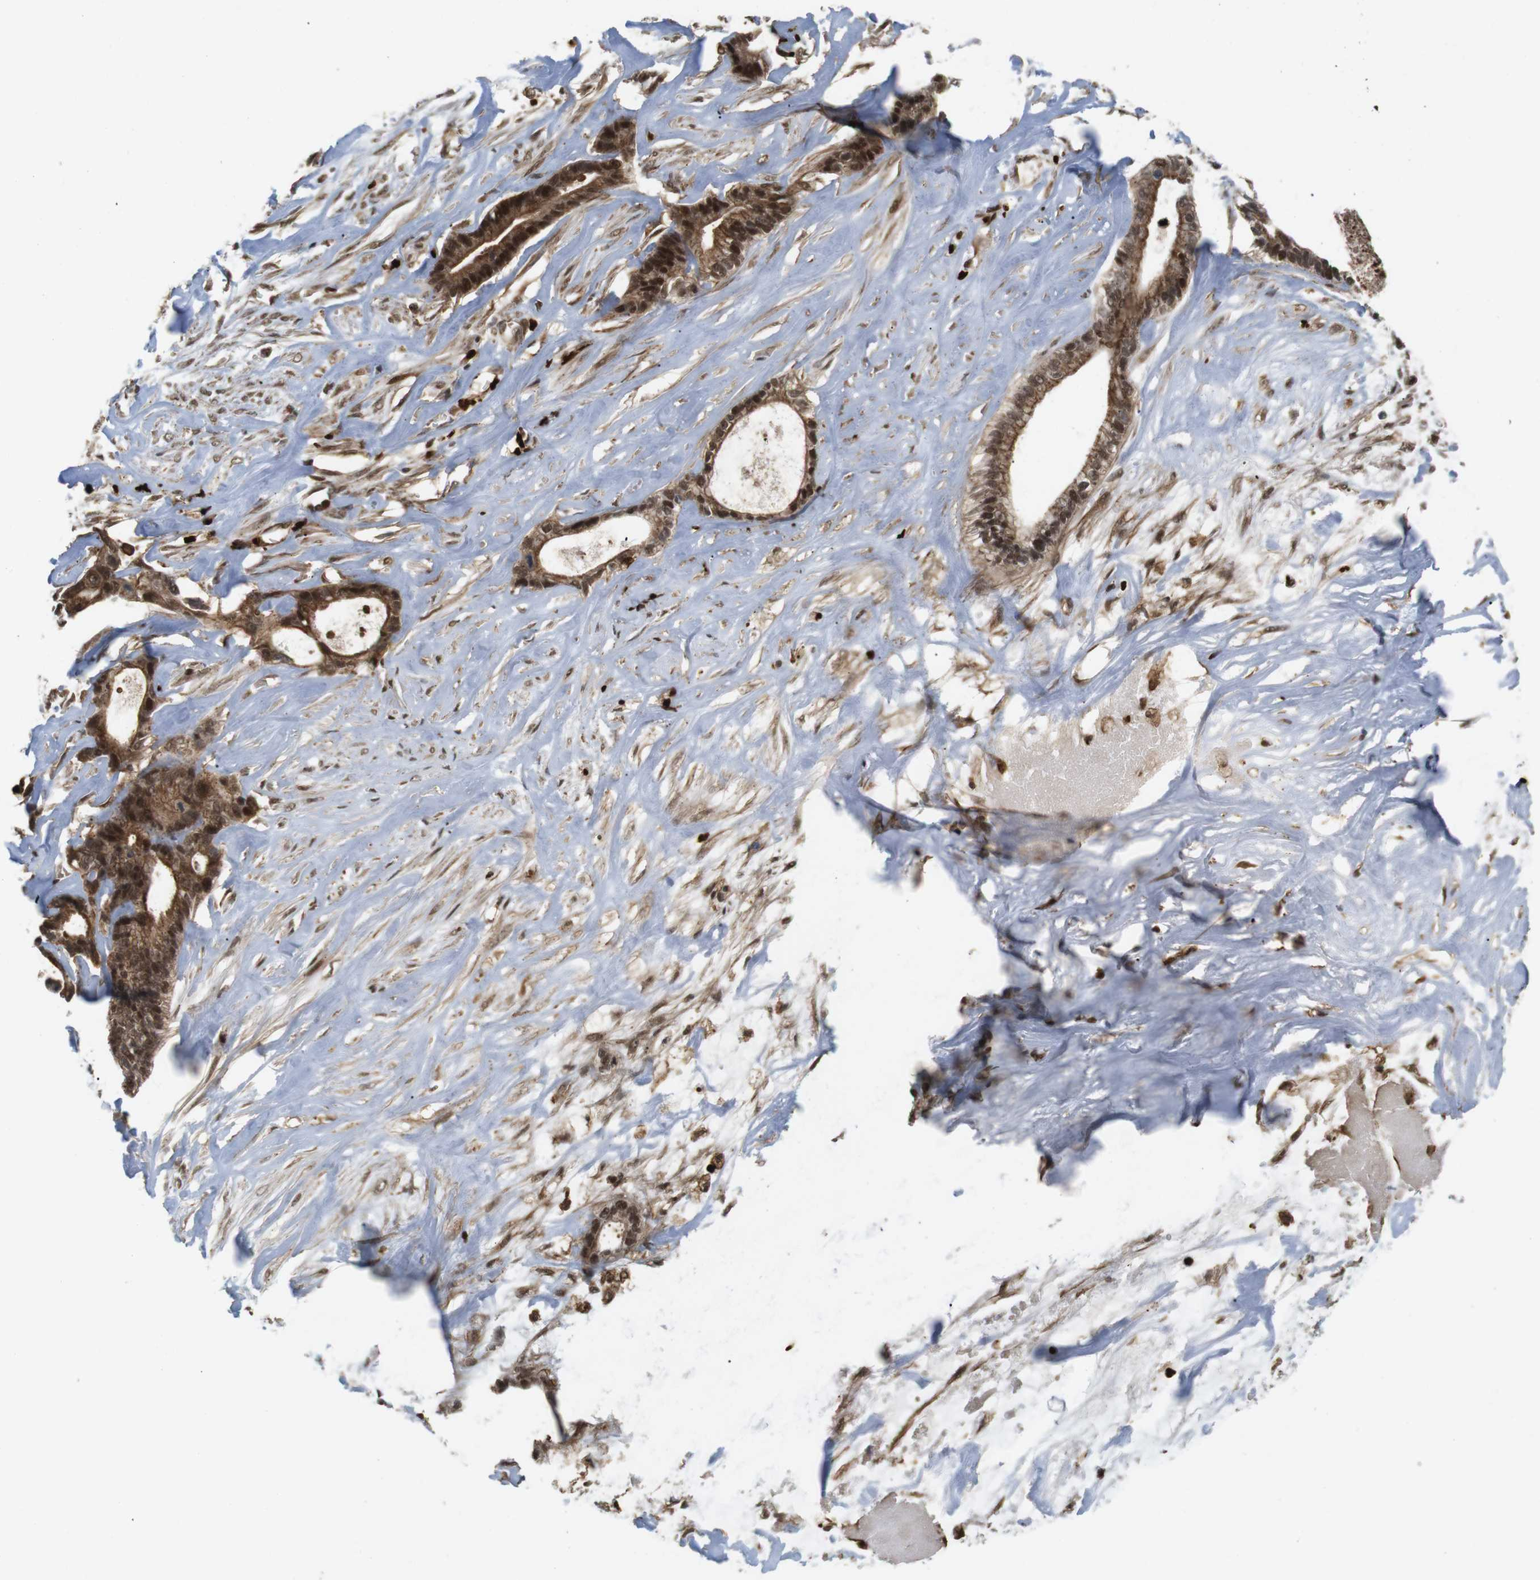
{"staining": {"intensity": "strong", "quantity": ">75%", "location": "cytoplasmic/membranous,nuclear"}, "tissue": "liver cancer", "cell_type": "Tumor cells", "image_type": "cancer", "snomed": [{"axis": "morphology", "description": "Cholangiocarcinoma"}, {"axis": "topography", "description": "Liver"}], "caption": "Cholangiocarcinoma (liver) stained with IHC exhibits strong cytoplasmic/membranous and nuclear staining in about >75% of tumor cells.", "gene": "SP2", "patient": {"sex": "female", "age": 55}}